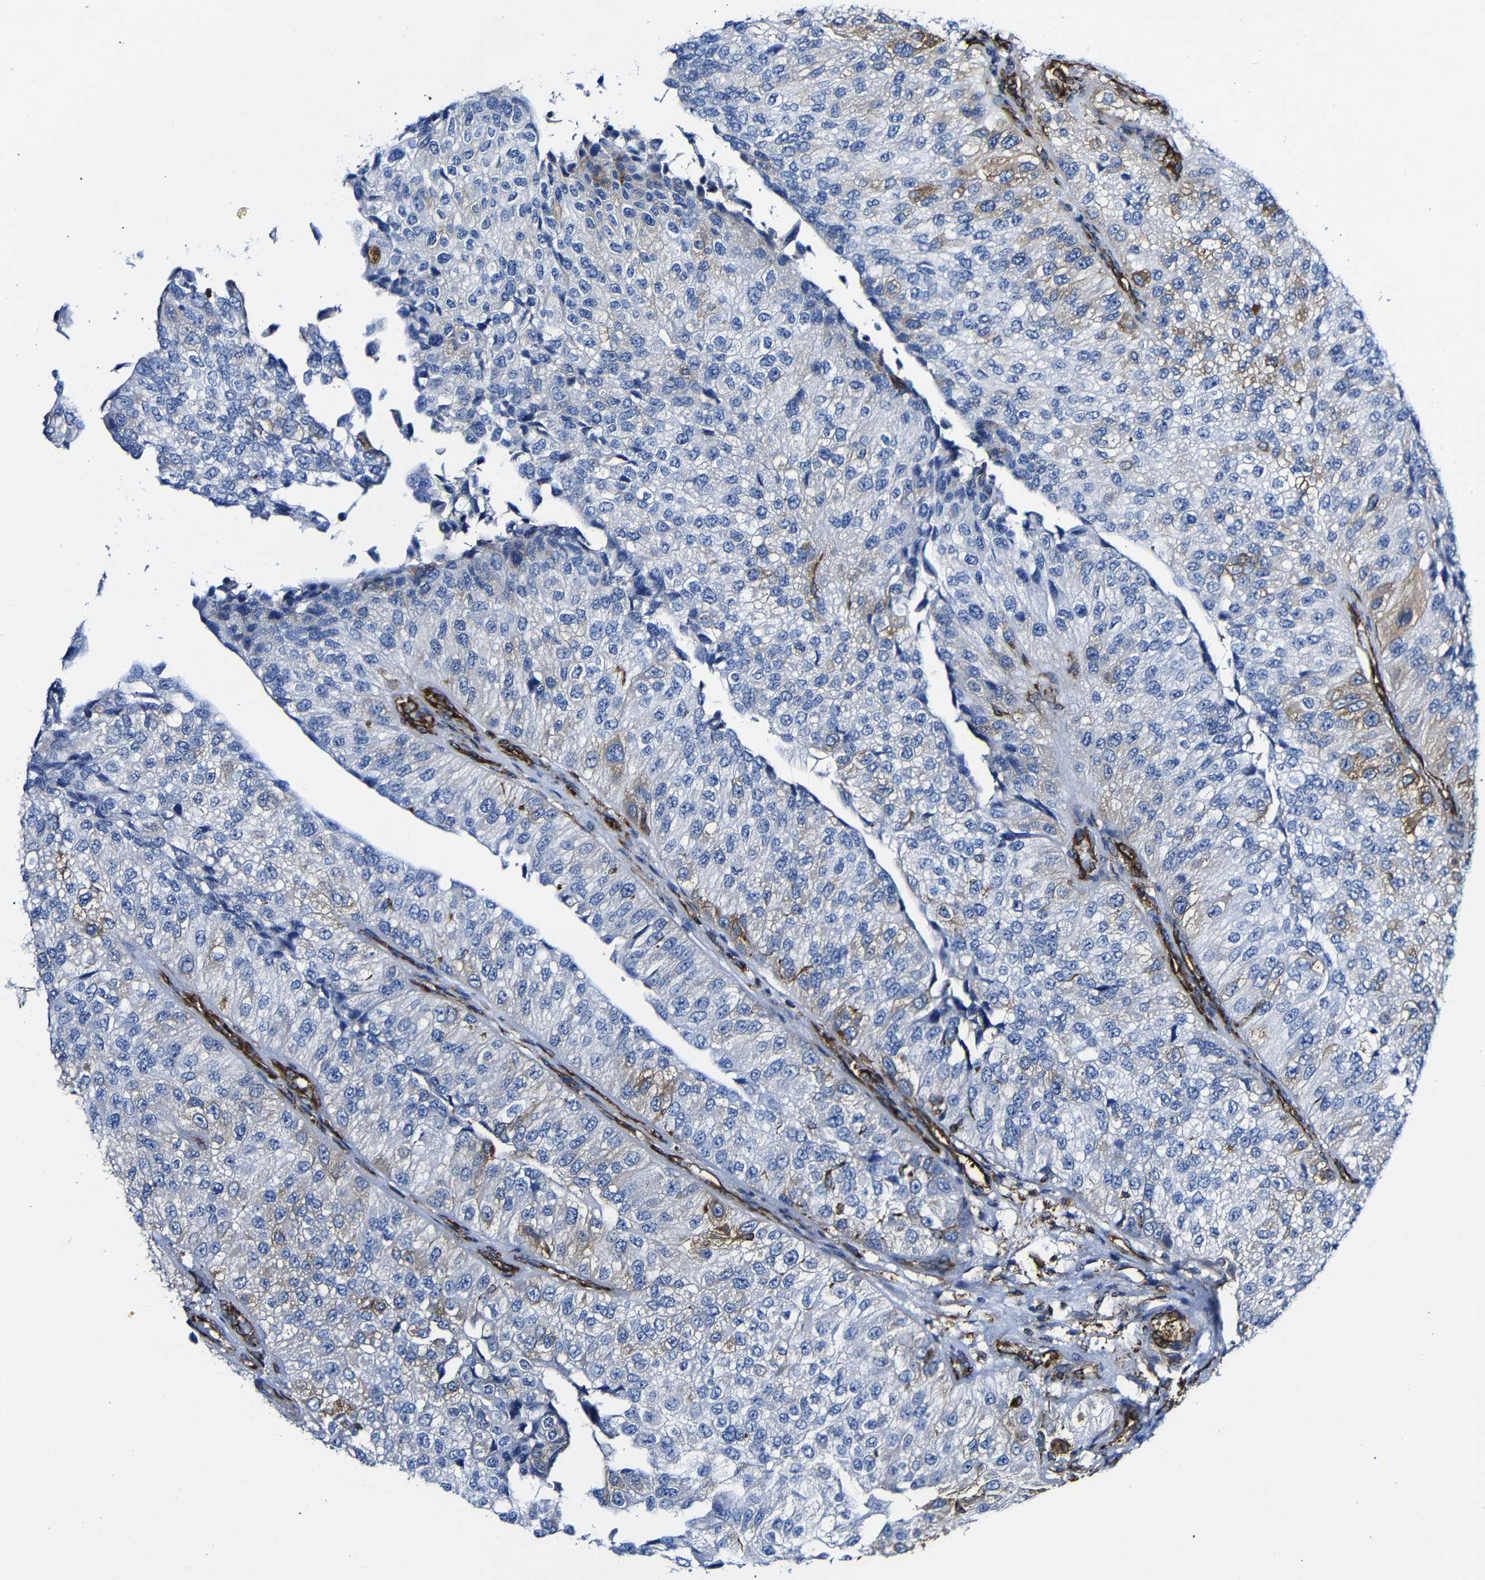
{"staining": {"intensity": "negative", "quantity": "none", "location": "none"}, "tissue": "urothelial cancer", "cell_type": "Tumor cells", "image_type": "cancer", "snomed": [{"axis": "morphology", "description": "Urothelial carcinoma, High grade"}, {"axis": "topography", "description": "Kidney"}, {"axis": "topography", "description": "Urinary bladder"}], "caption": "A histopathology image of urothelial cancer stained for a protein reveals no brown staining in tumor cells. (DAB immunohistochemistry (IHC) visualized using brightfield microscopy, high magnification).", "gene": "MSN", "patient": {"sex": "male", "age": 77}}